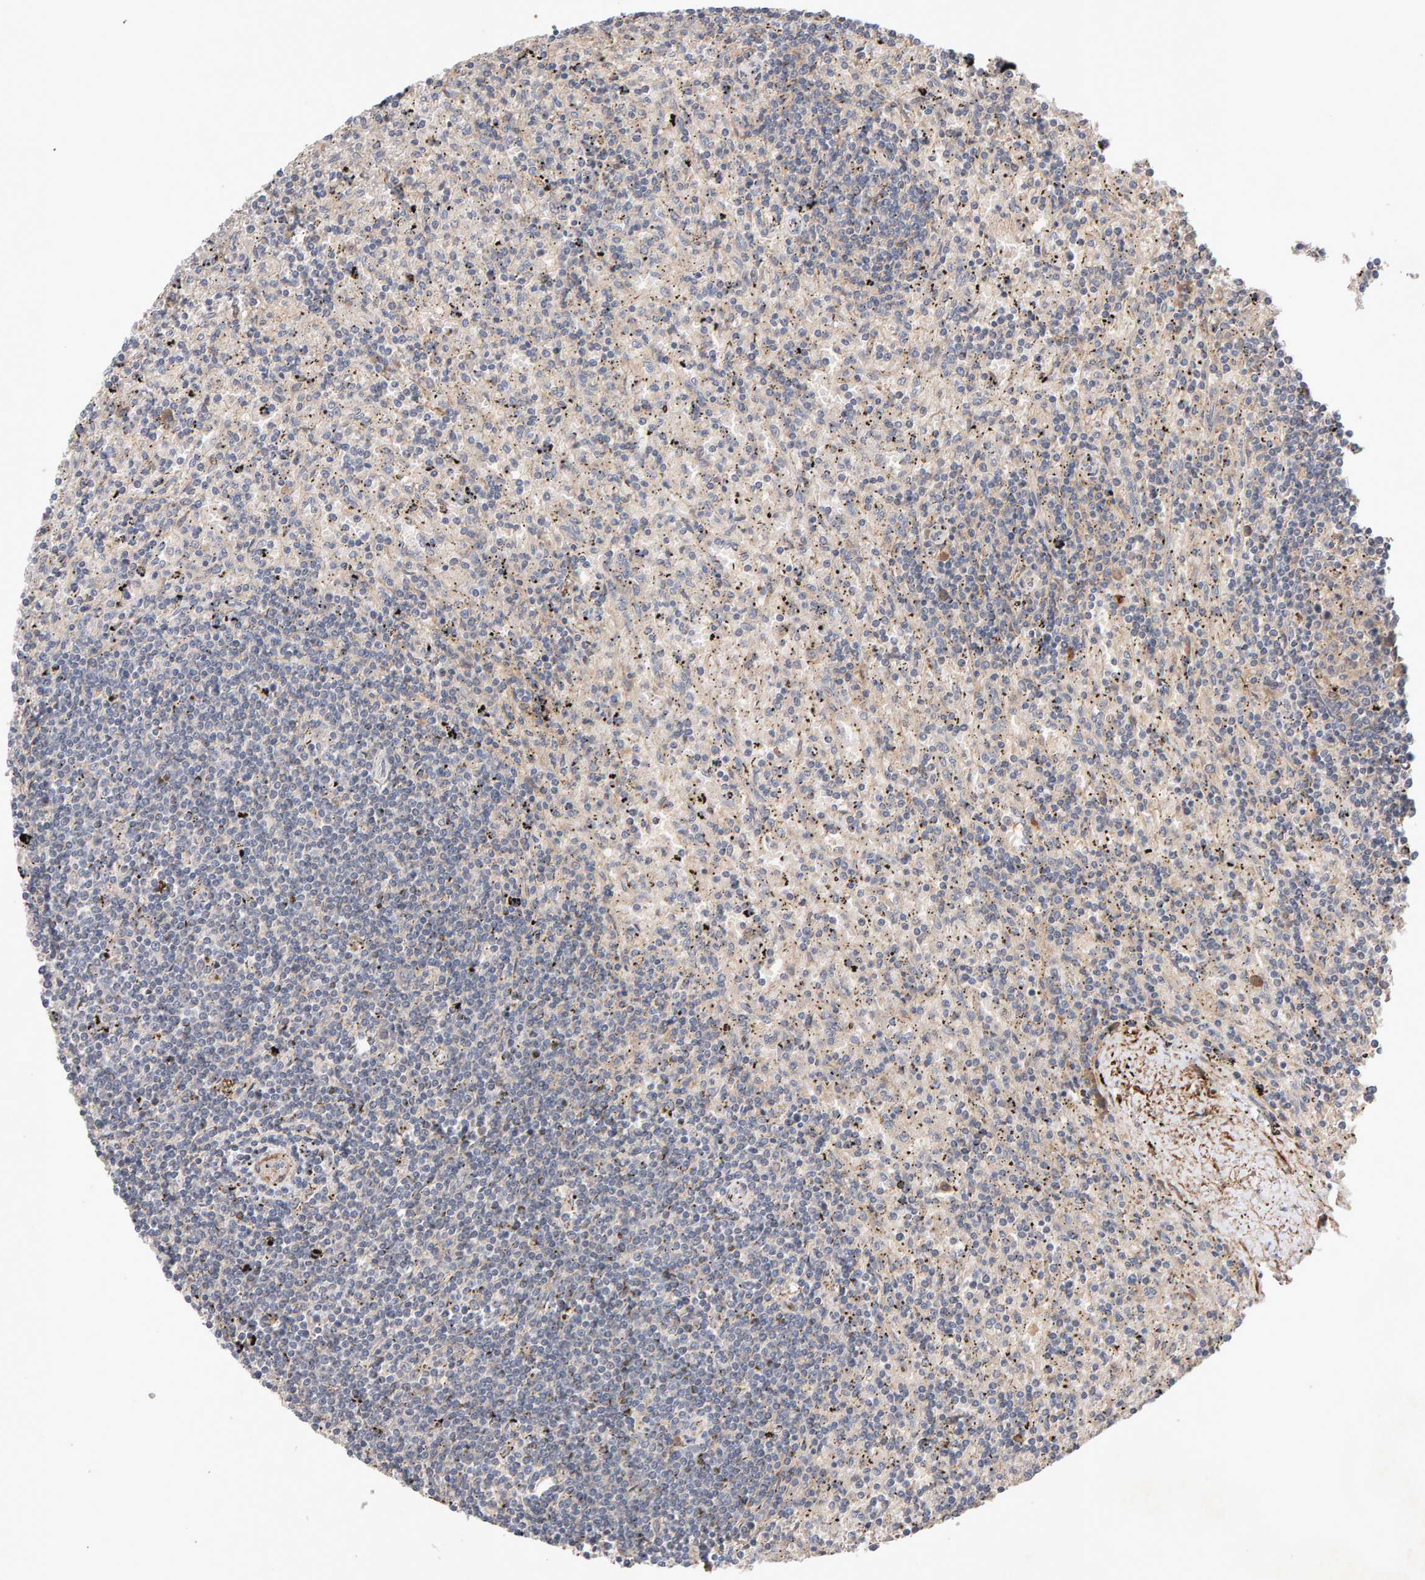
{"staining": {"intensity": "negative", "quantity": "none", "location": "none"}, "tissue": "lymphoma", "cell_type": "Tumor cells", "image_type": "cancer", "snomed": [{"axis": "morphology", "description": "Malignant lymphoma, non-Hodgkin's type, Low grade"}, {"axis": "topography", "description": "Spleen"}], "caption": "IHC histopathology image of malignant lymphoma, non-Hodgkin's type (low-grade) stained for a protein (brown), which displays no staining in tumor cells.", "gene": "RNF19A", "patient": {"sex": "male", "age": 76}}